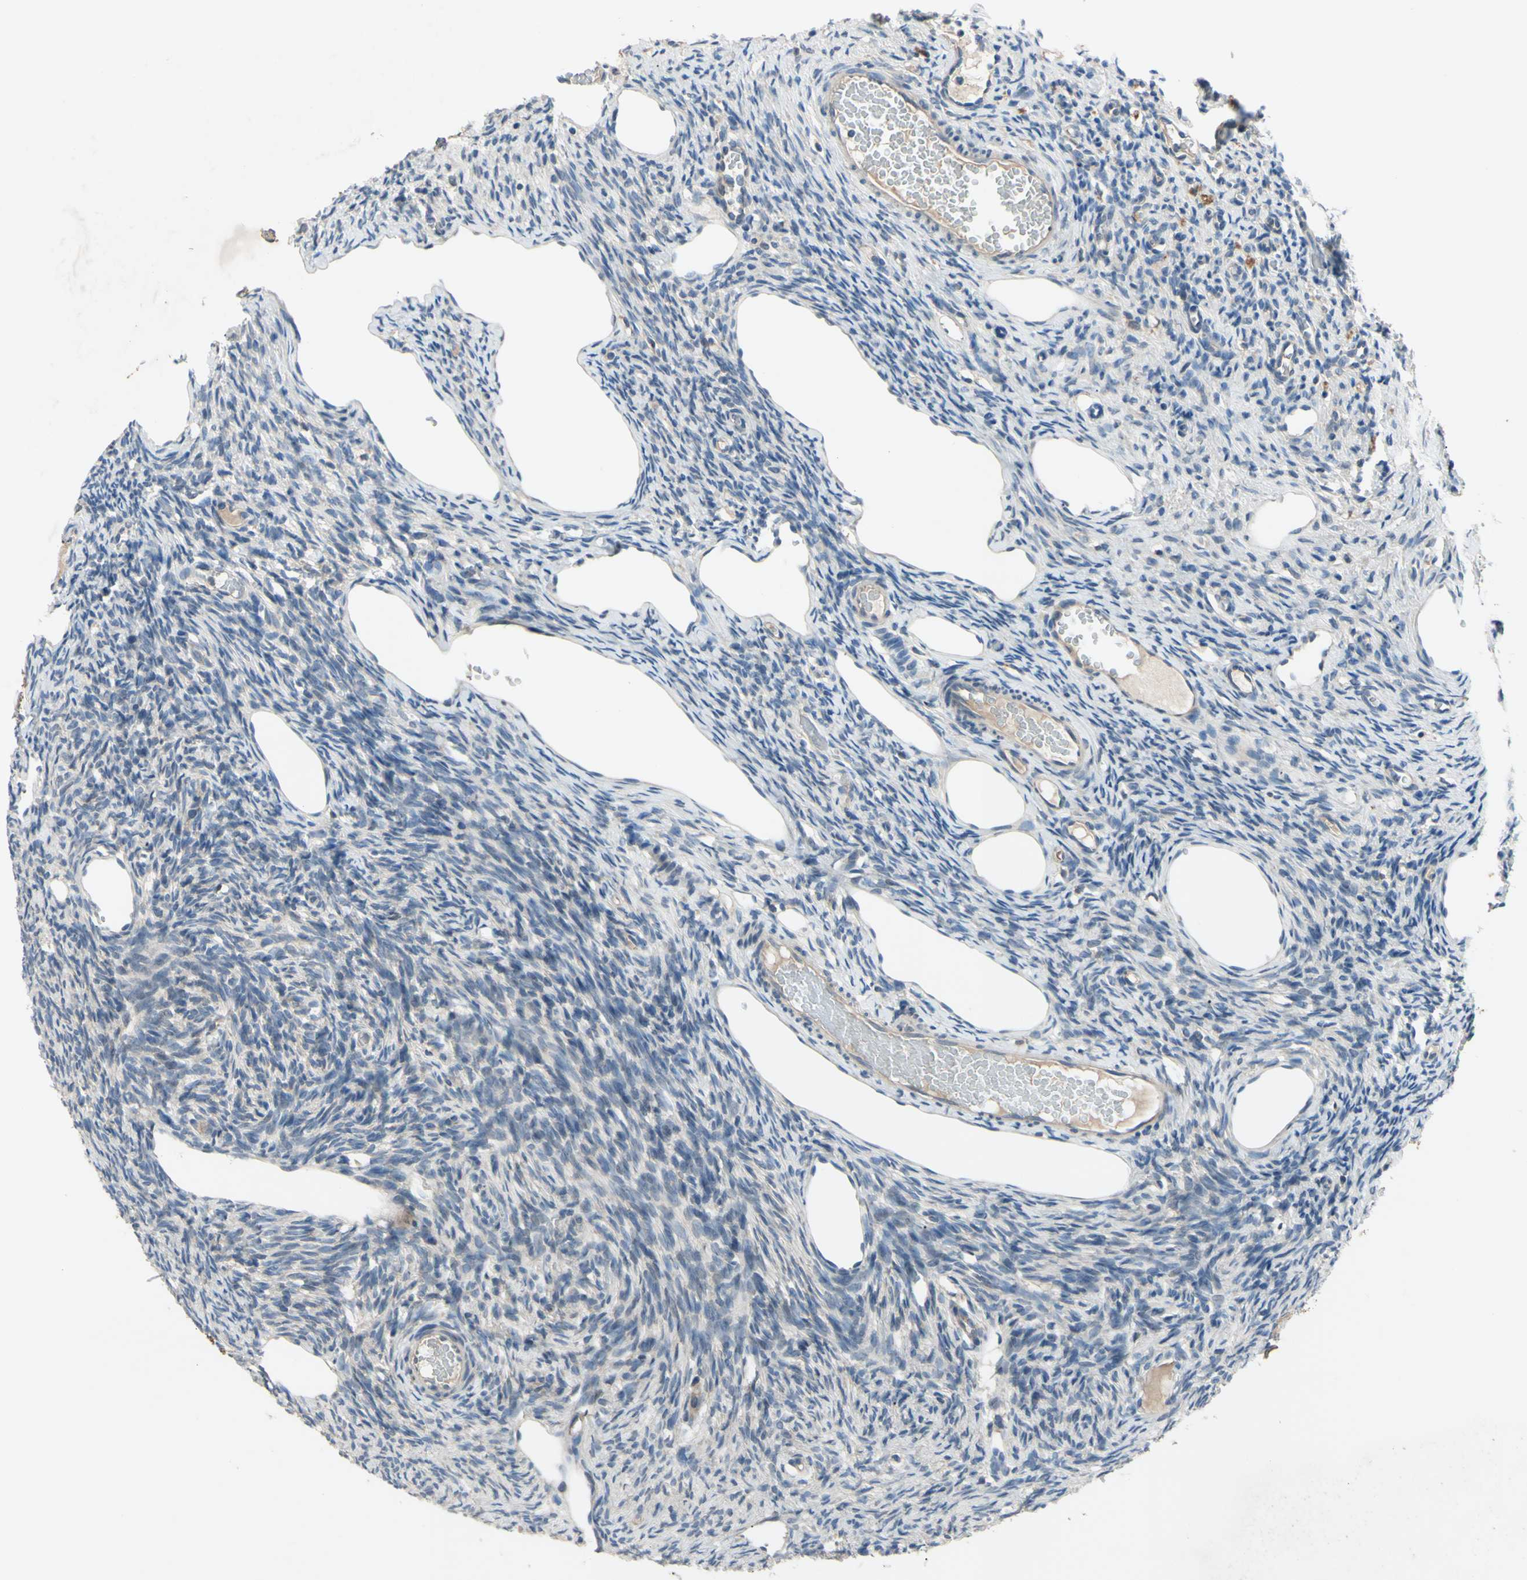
{"staining": {"intensity": "negative", "quantity": "none", "location": "none"}, "tissue": "ovary", "cell_type": "Ovarian stroma cells", "image_type": "normal", "snomed": [{"axis": "morphology", "description": "Normal tissue, NOS"}, {"axis": "topography", "description": "Ovary"}], "caption": "Immunohistochemistry of normal human ovary displays no expression in ovarian stroma cells. (DAB (3,3'-diaminobenzidine) immunohistochemistry (IHC) with hematoxylin counter stain).", "gene": "HILPDA", "patient": {"sex": "female", "age": 33}}